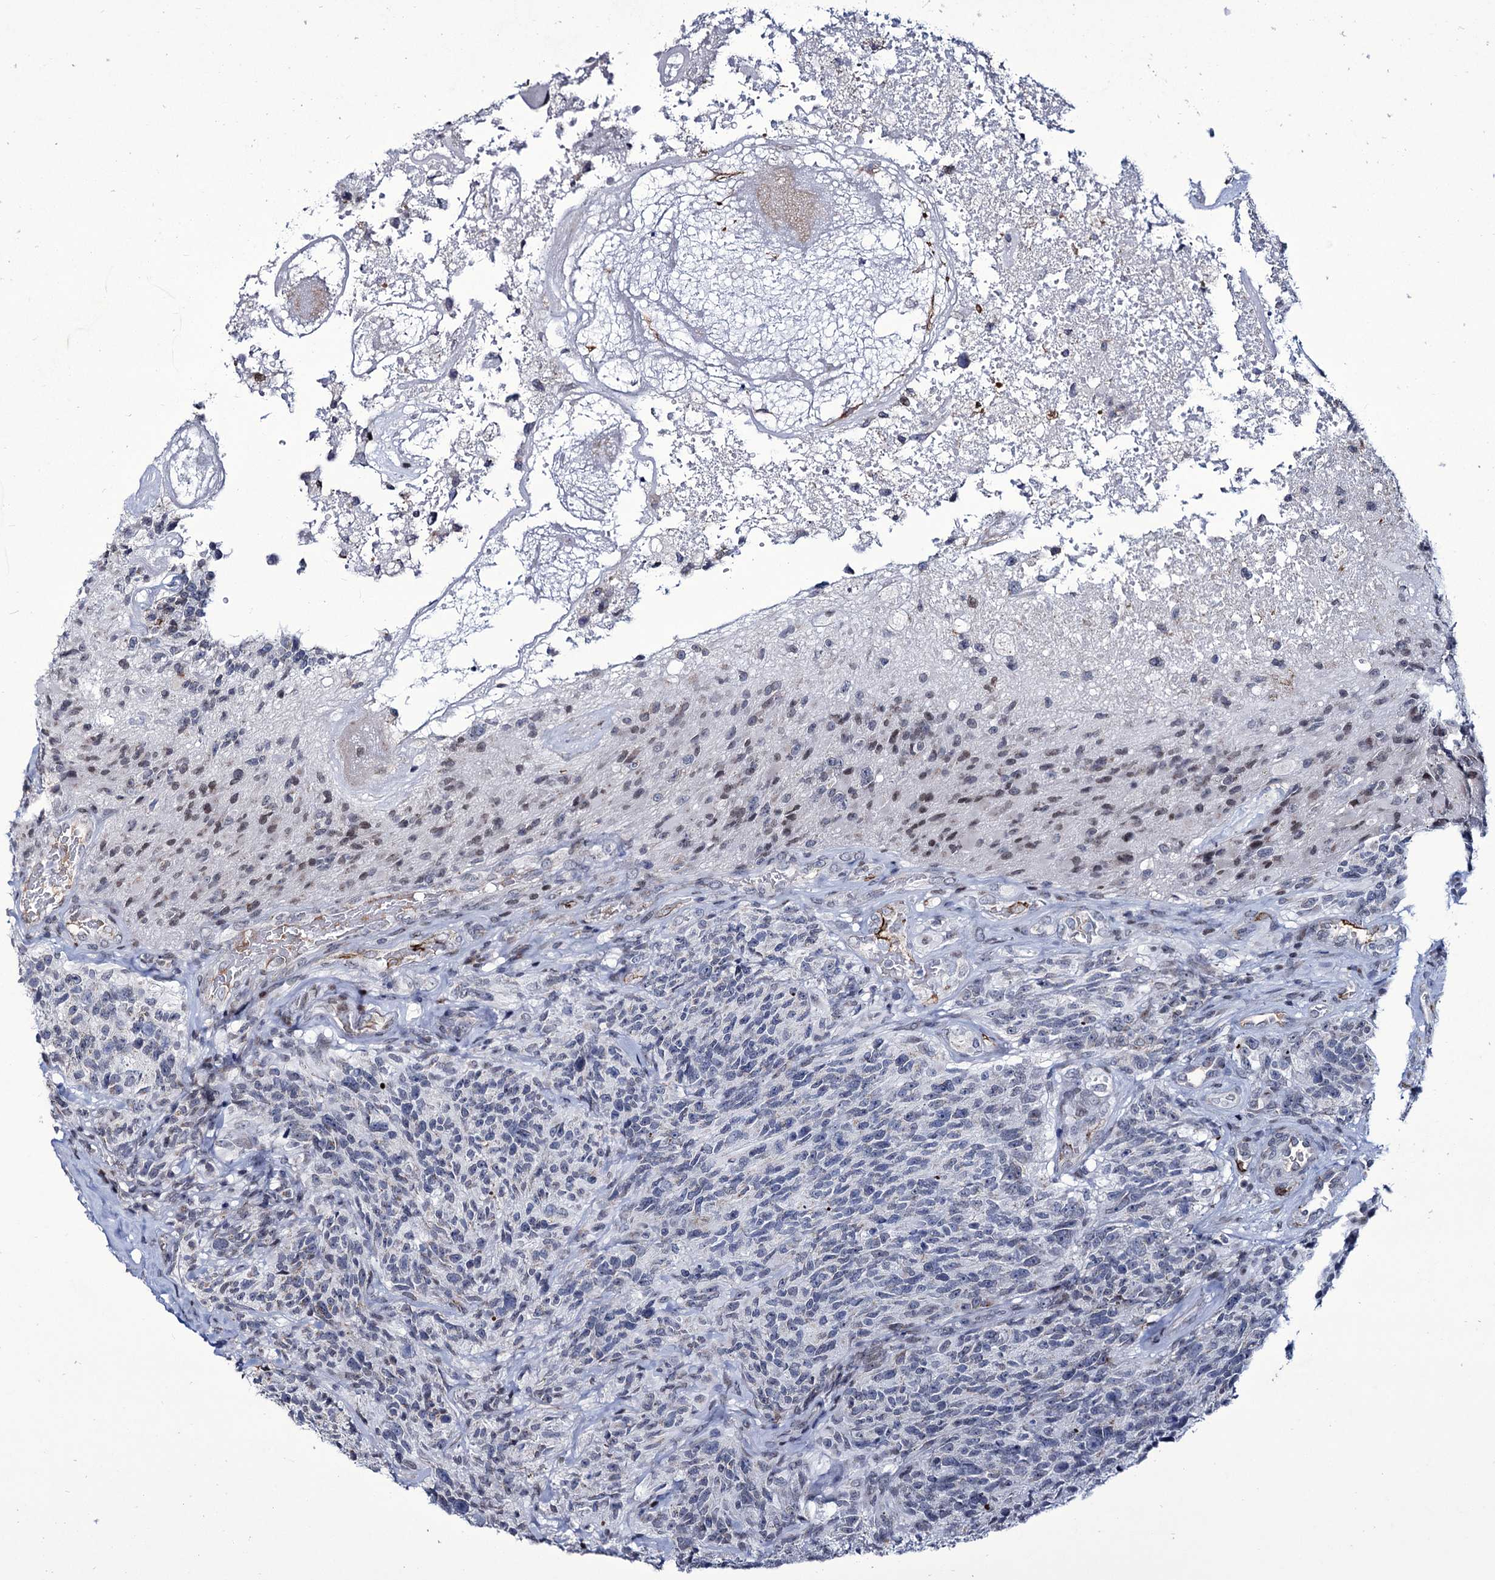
{"staining": {"intensity": "negative", "quantity": "none", "location": "none"}, "tissue": "glioma", "cell_type": "Tumor cells", "image_type": "cancer", "snomed": [{"axis": "morphology", "description": "Glioma, malignant, High grade"}, {"axis": "topography", "description": "Brain"}], "caption": "This micrograph is of glioma stained with IHC to label a protein in brown with the nuclei are counter-stained blue. There is no expression in tumor cells. The staining was performed using DAB (3,3'-diaminobenzidine) to visualize the protein expression in brown, while the nuclei were stained in blue with hematoxylin (Magnification: 20x).", "gene": "ZC3H12C", "patient": {"sex": "male", "age": 76}}